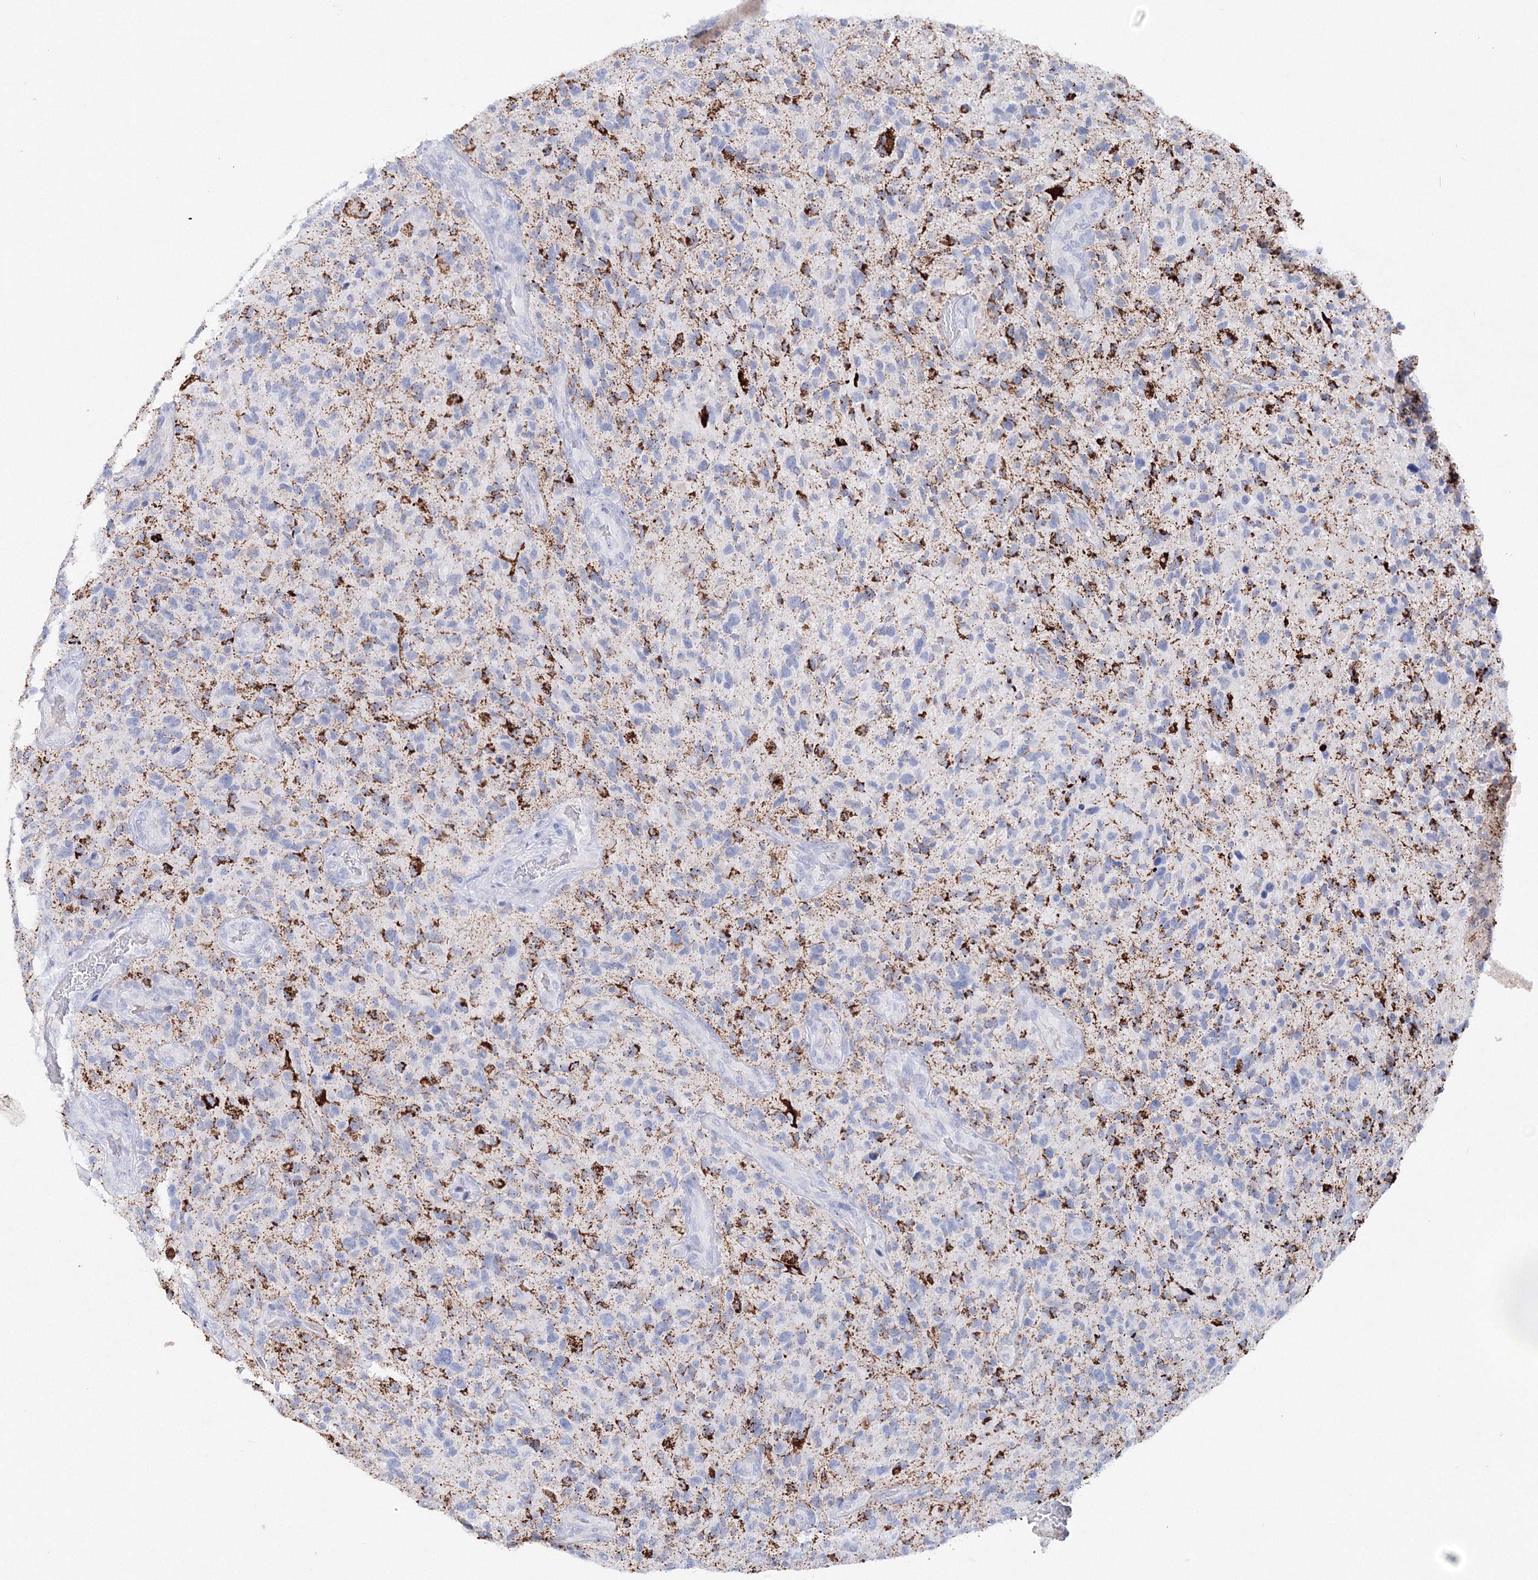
{"staining": {"intensity": "negative", "quantity": "none", "location": "none"}, "tissue": "glioma", "cell_type": "Tumor cells", "image_type": "cancer", "snomed": [{"axis": "morphology", "description": "Glioma, malignant, High grade"}, {"axis": "topography", "description": "Brain"}], "caption": "Protein analysis of glioma shows no significant positivity in tumor cells.", "gene": "MERTK", "patient": {"sex": "male", "age": 47}}